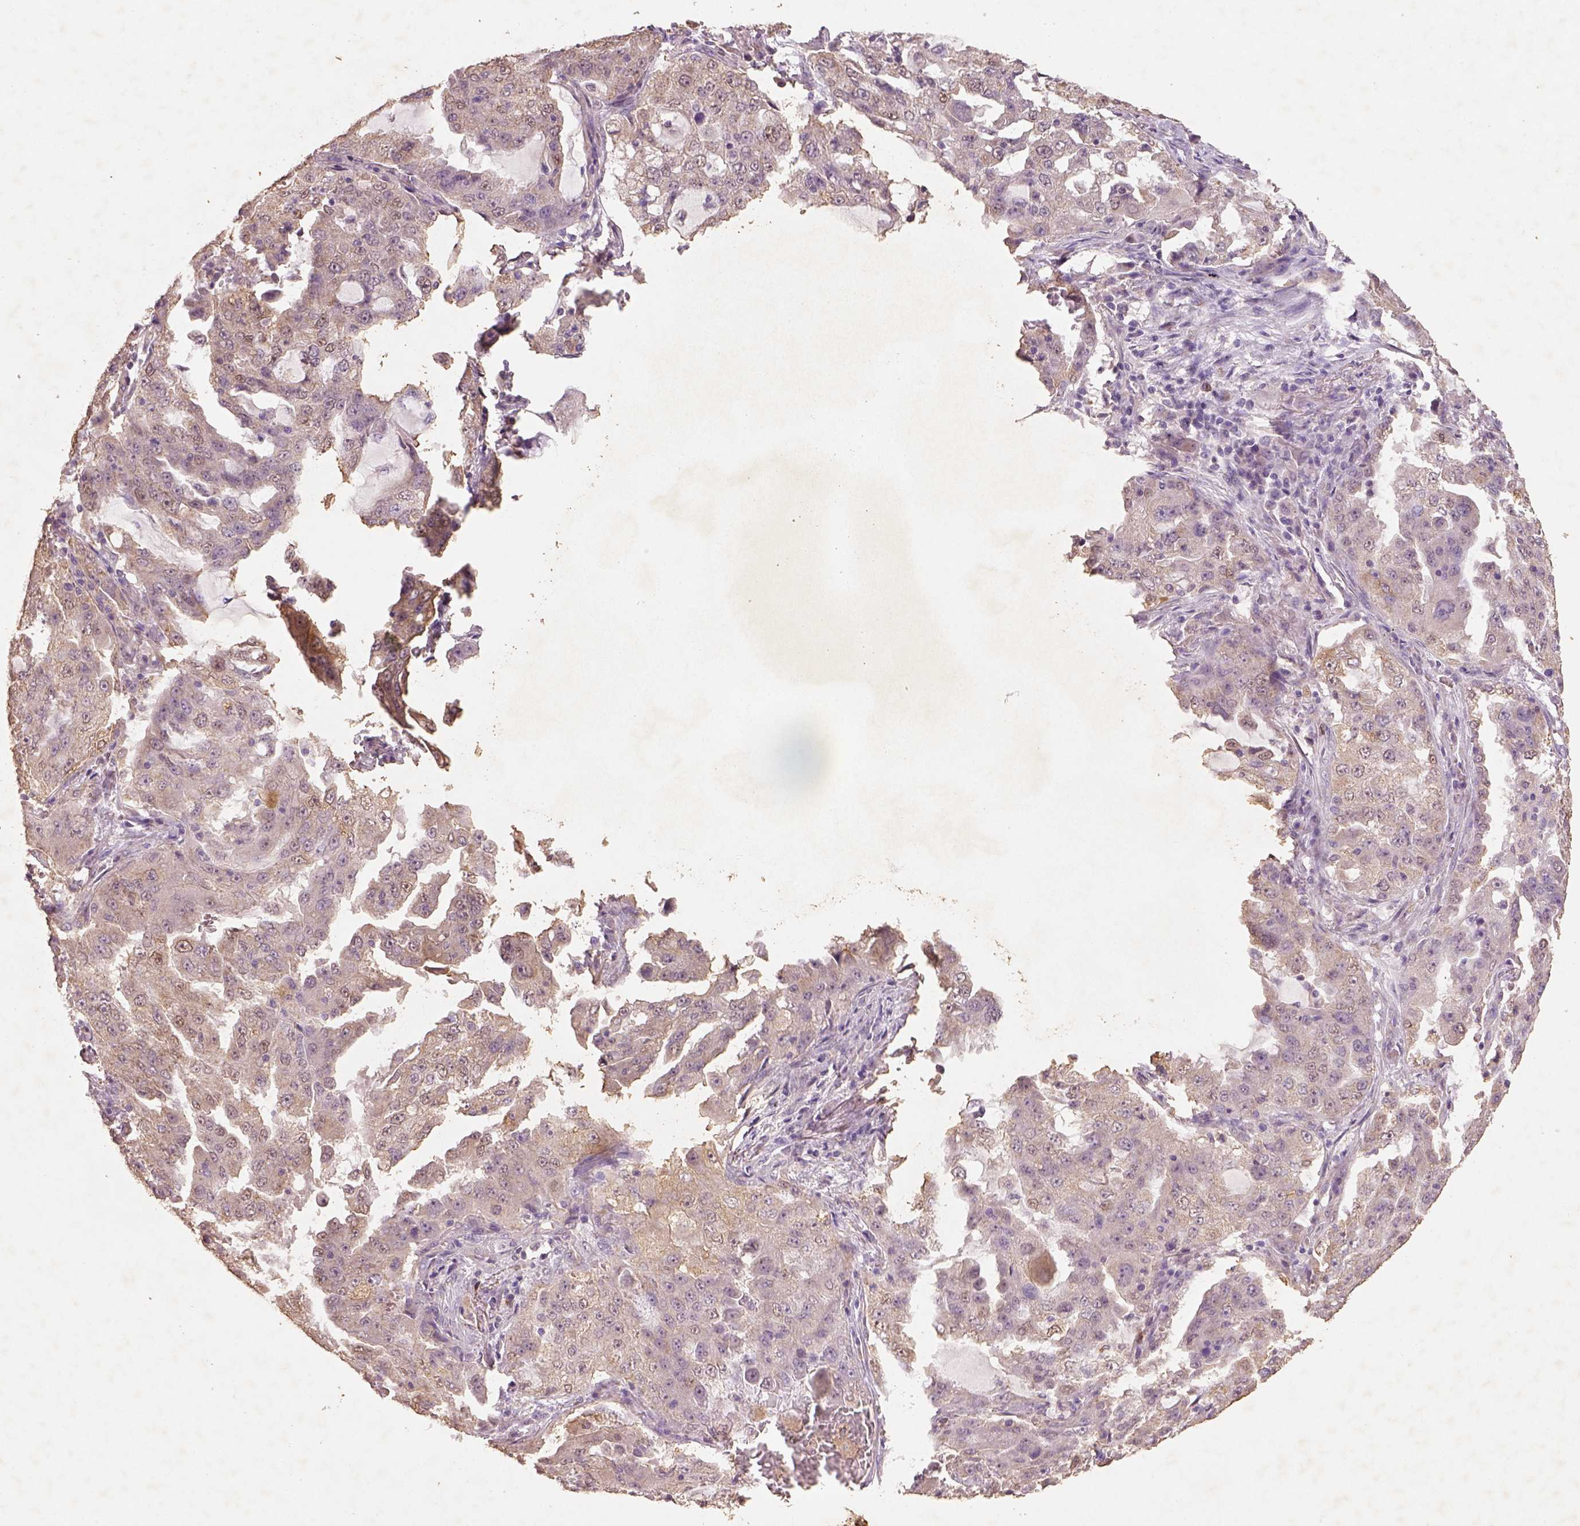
{"staining": {"intensity": "weak", "quantity": ">75%", "location": "cytoplasmic/membranous"}, "tissue": "lung cancer", "cell_type": "Tumor cells", "image_type": "cancer", "snomed": [{"axis": "morphology", "description": "Adenocarcinoma, NOS"}, {"axis": "topography", "description": "Lung"}], "caption": "This histopathology image shows IHC staining of human lung cancer (adenocarcinoma), with low weak cytoplasmic/membranous expression in about >75% of tumor cells.", "gene": "AP2B1", "patient": {"sex": "female", "age": 61}}